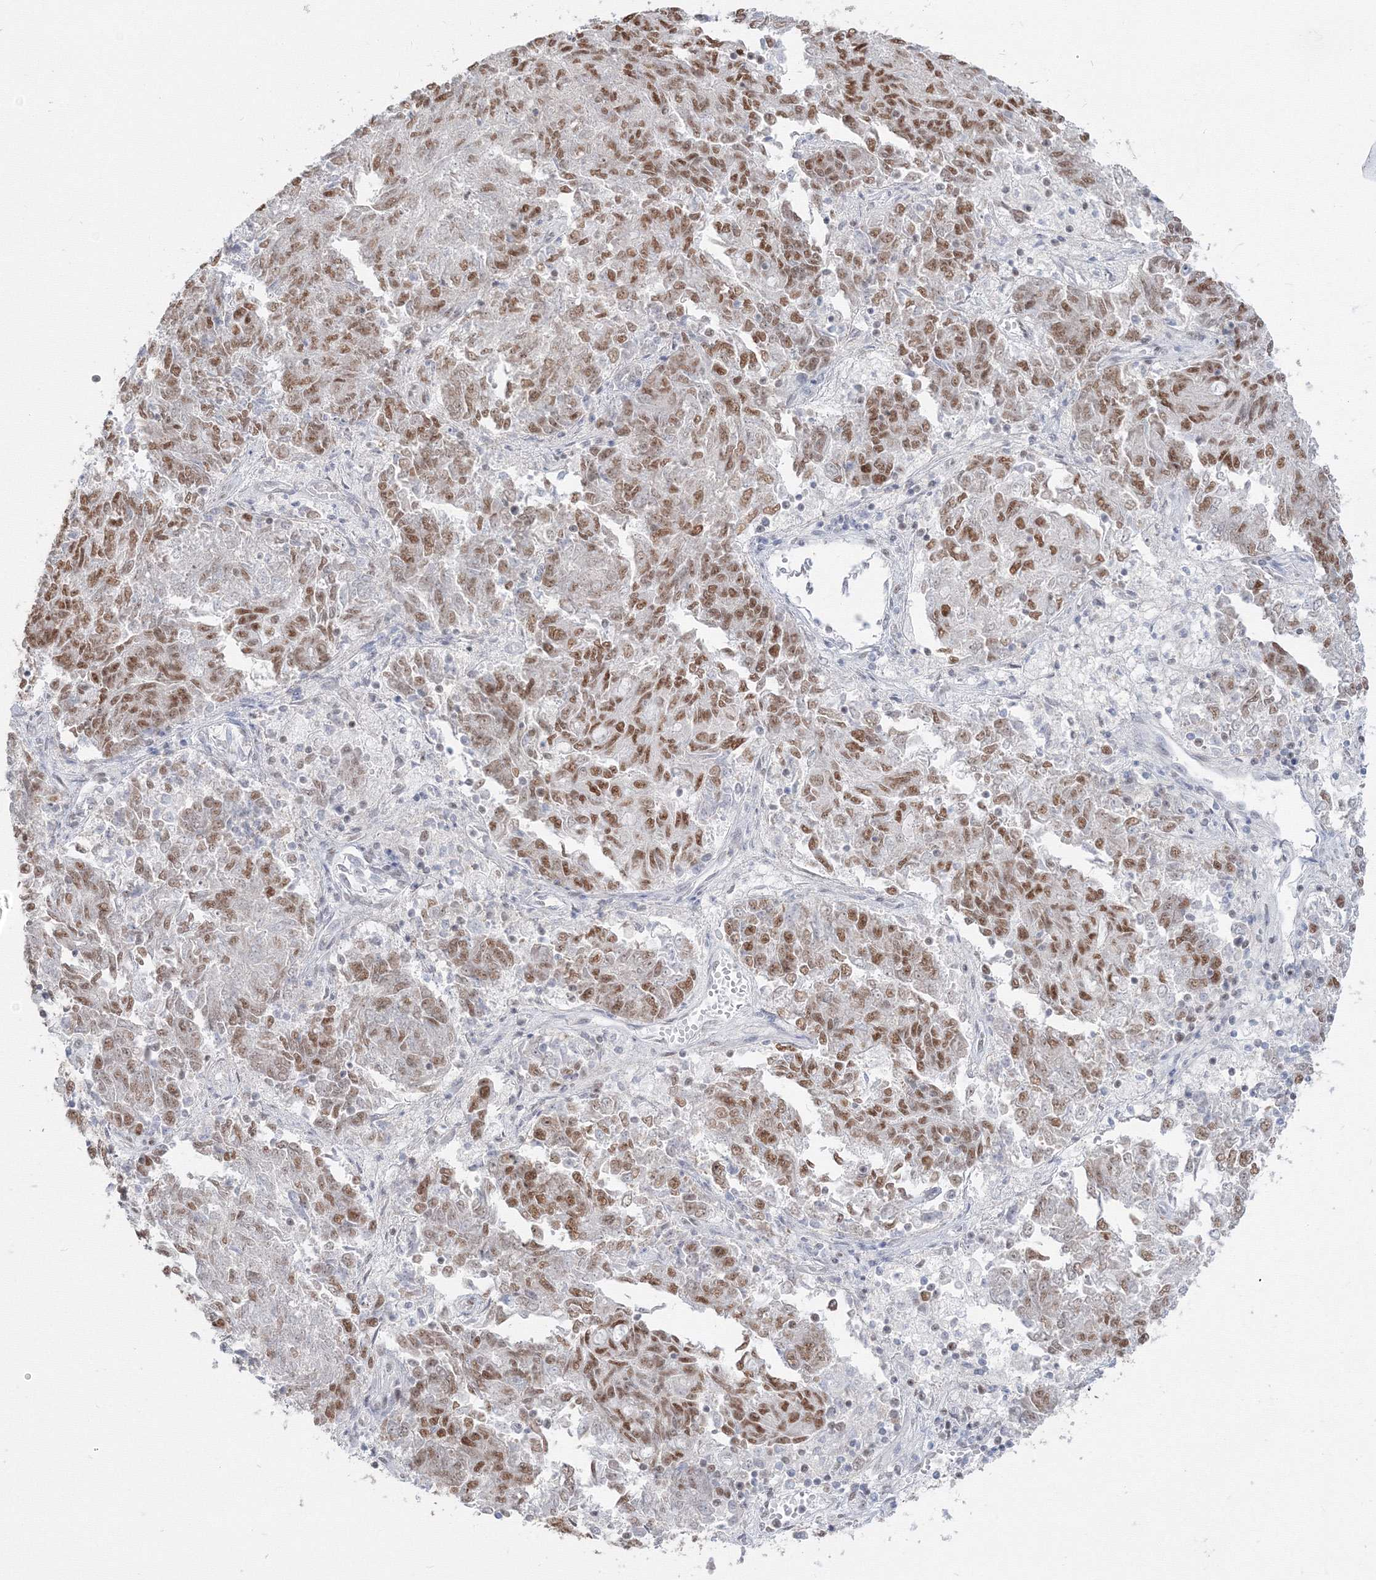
{"staining": {"intensity": "moderate", "quantity": ">75%", "location": "nuclear"}, "tissue": "endometrial cancer", "cell_type": "Tumor cells", "image_type": "cancer", "snomed": [{"axis": "morphology", "description": "Adenocarcinoma, NOS"}, {"axis": "topography", "description": "Endometrium"}], "caption": "Adenocarcinoma (endometrial) stained for a protein (brown) displays moderate nuclear positive expression in approximately >75% of tumor cells.", "gene": "PPP4R2", "patient": {"sex": "female", "age": 80}}